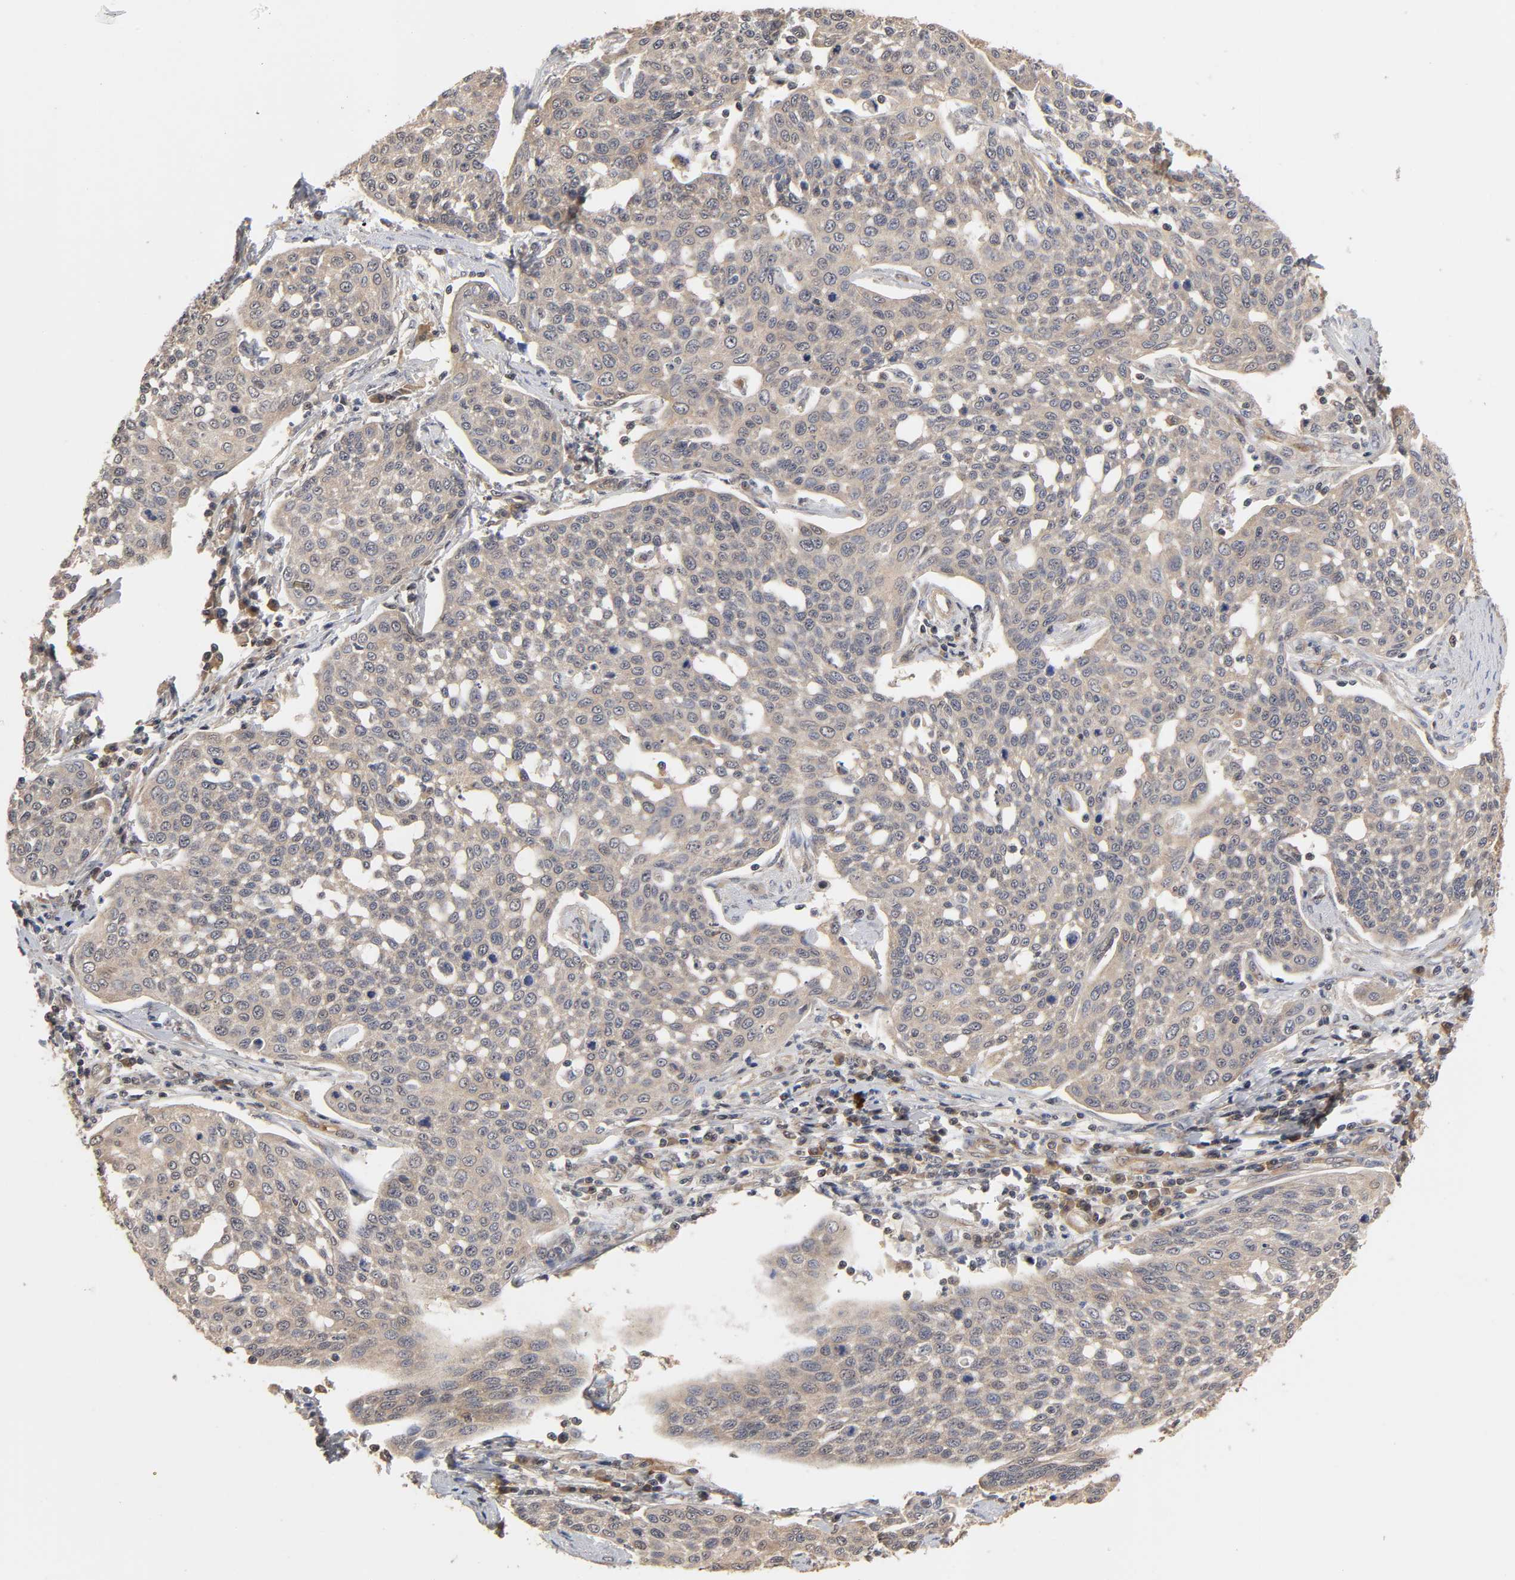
{"staining": {"intensity": "weak", "quantity": ">75%", "location": "cytoplasmic/membranous"}, "tissue": "cervical cancer", "cell_type": "Tumor cells", "image_type": "cancer", "snomed": [{"axis": "morphology", "description": "Squamous cell carcinoma, NOS"}, {"axis": "topography", "description": "Cervix"}], "caption": "Tumor cells reveal low levels of weak cytoplasmic/membranous expression in about >75% of cells in squamous cell carcinoma (cervical).", "gene": "PDE5A", "patient": {"sex": "female", "age": 34}}